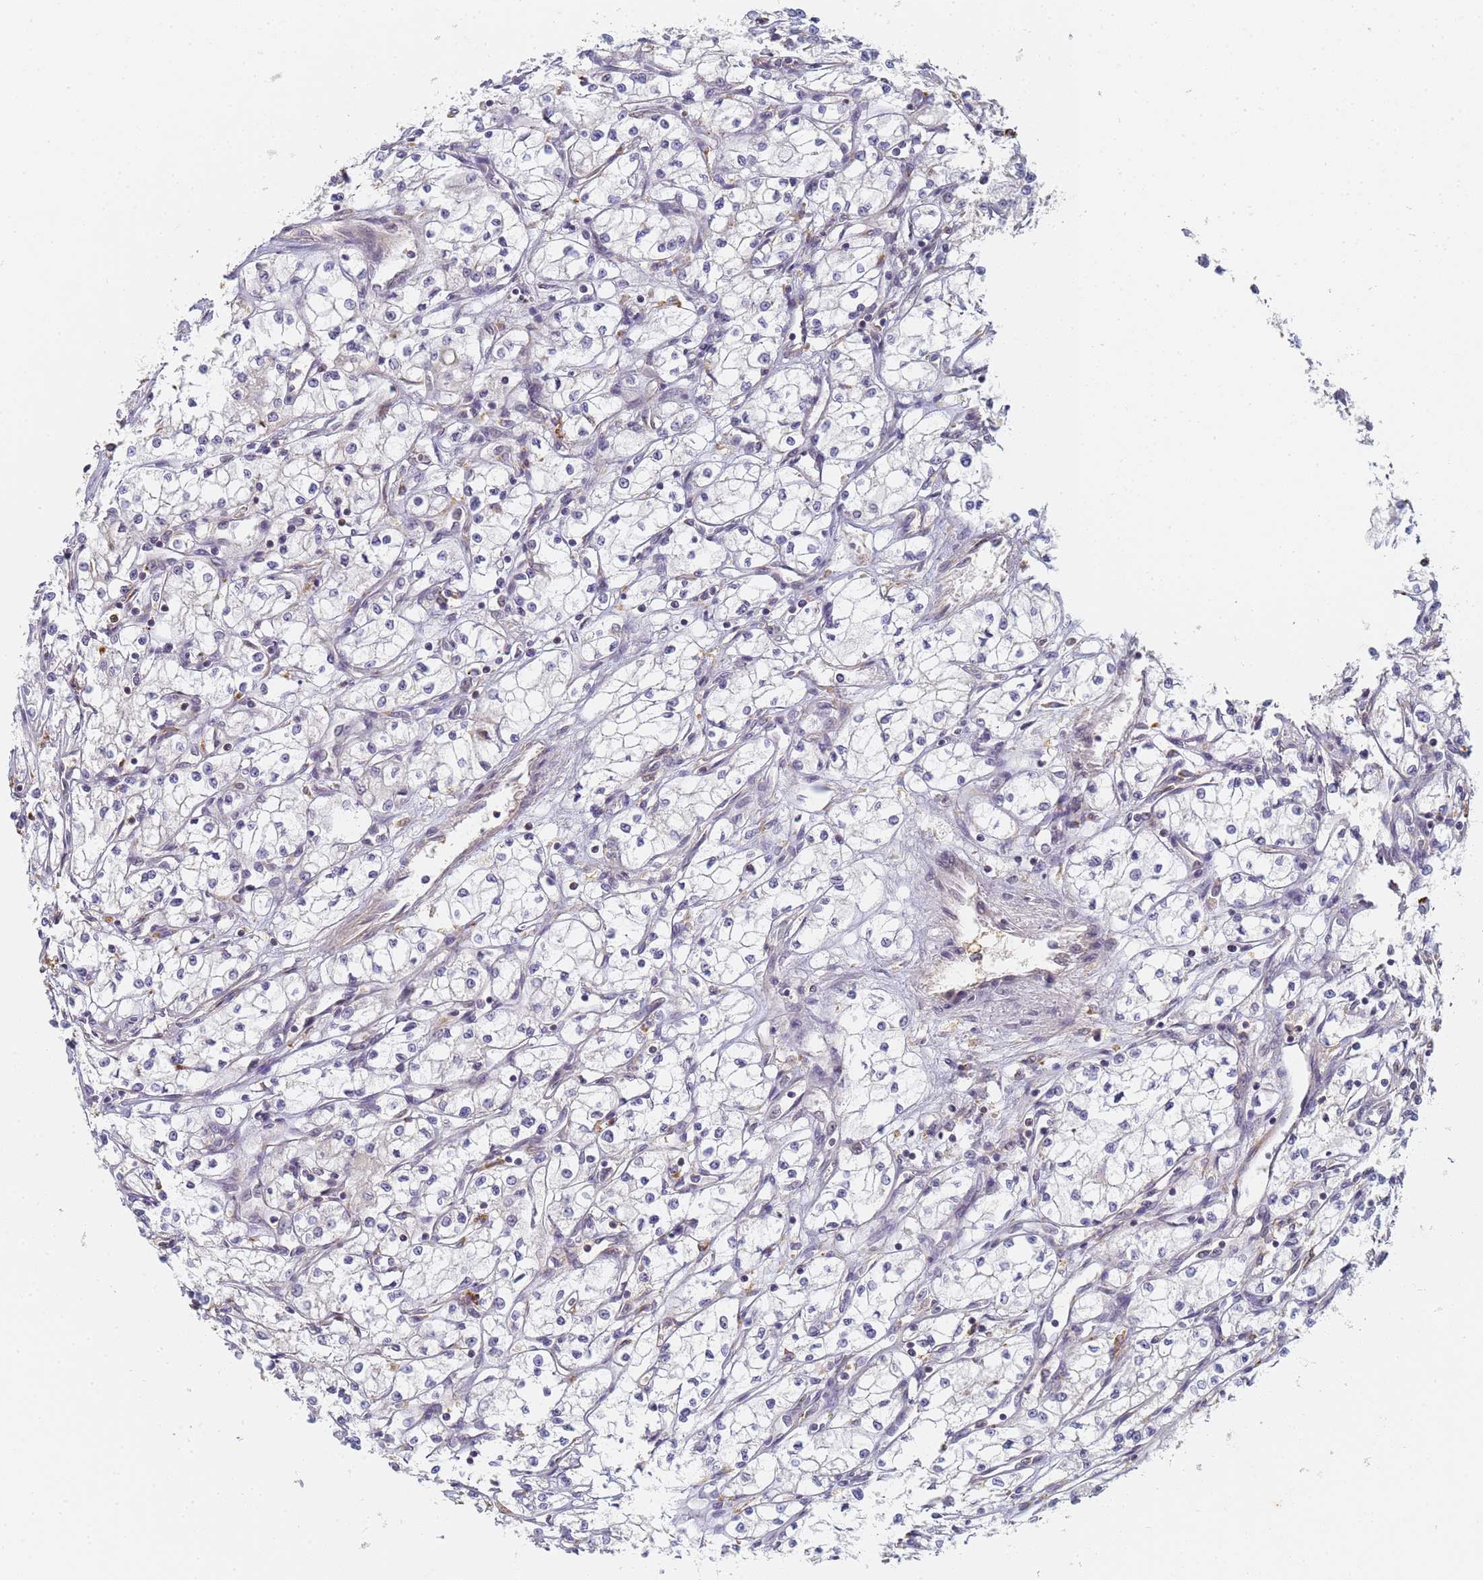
{"staining": {"intensity": "negative", "quantity": "none", "location": "none"}, "tissue": "renal cancer", "cell_type": "Tumor cells", "image_type": "cancer", "snomed": [{"axis": "morphology", "description": "Adenocarcinoma, NOS"}, {"axis": "topography", "description": "Kidney"}], "caption": "Immunohistochemistry (IHC) micrograph of neoplastic tissue: renal cancer stained with DAB (3,3'-diaminobenzidine) shows no significant protein positivity in tumor cells.", "gene": "HMCES", "patient": {"sex": "male", "age": 59}}